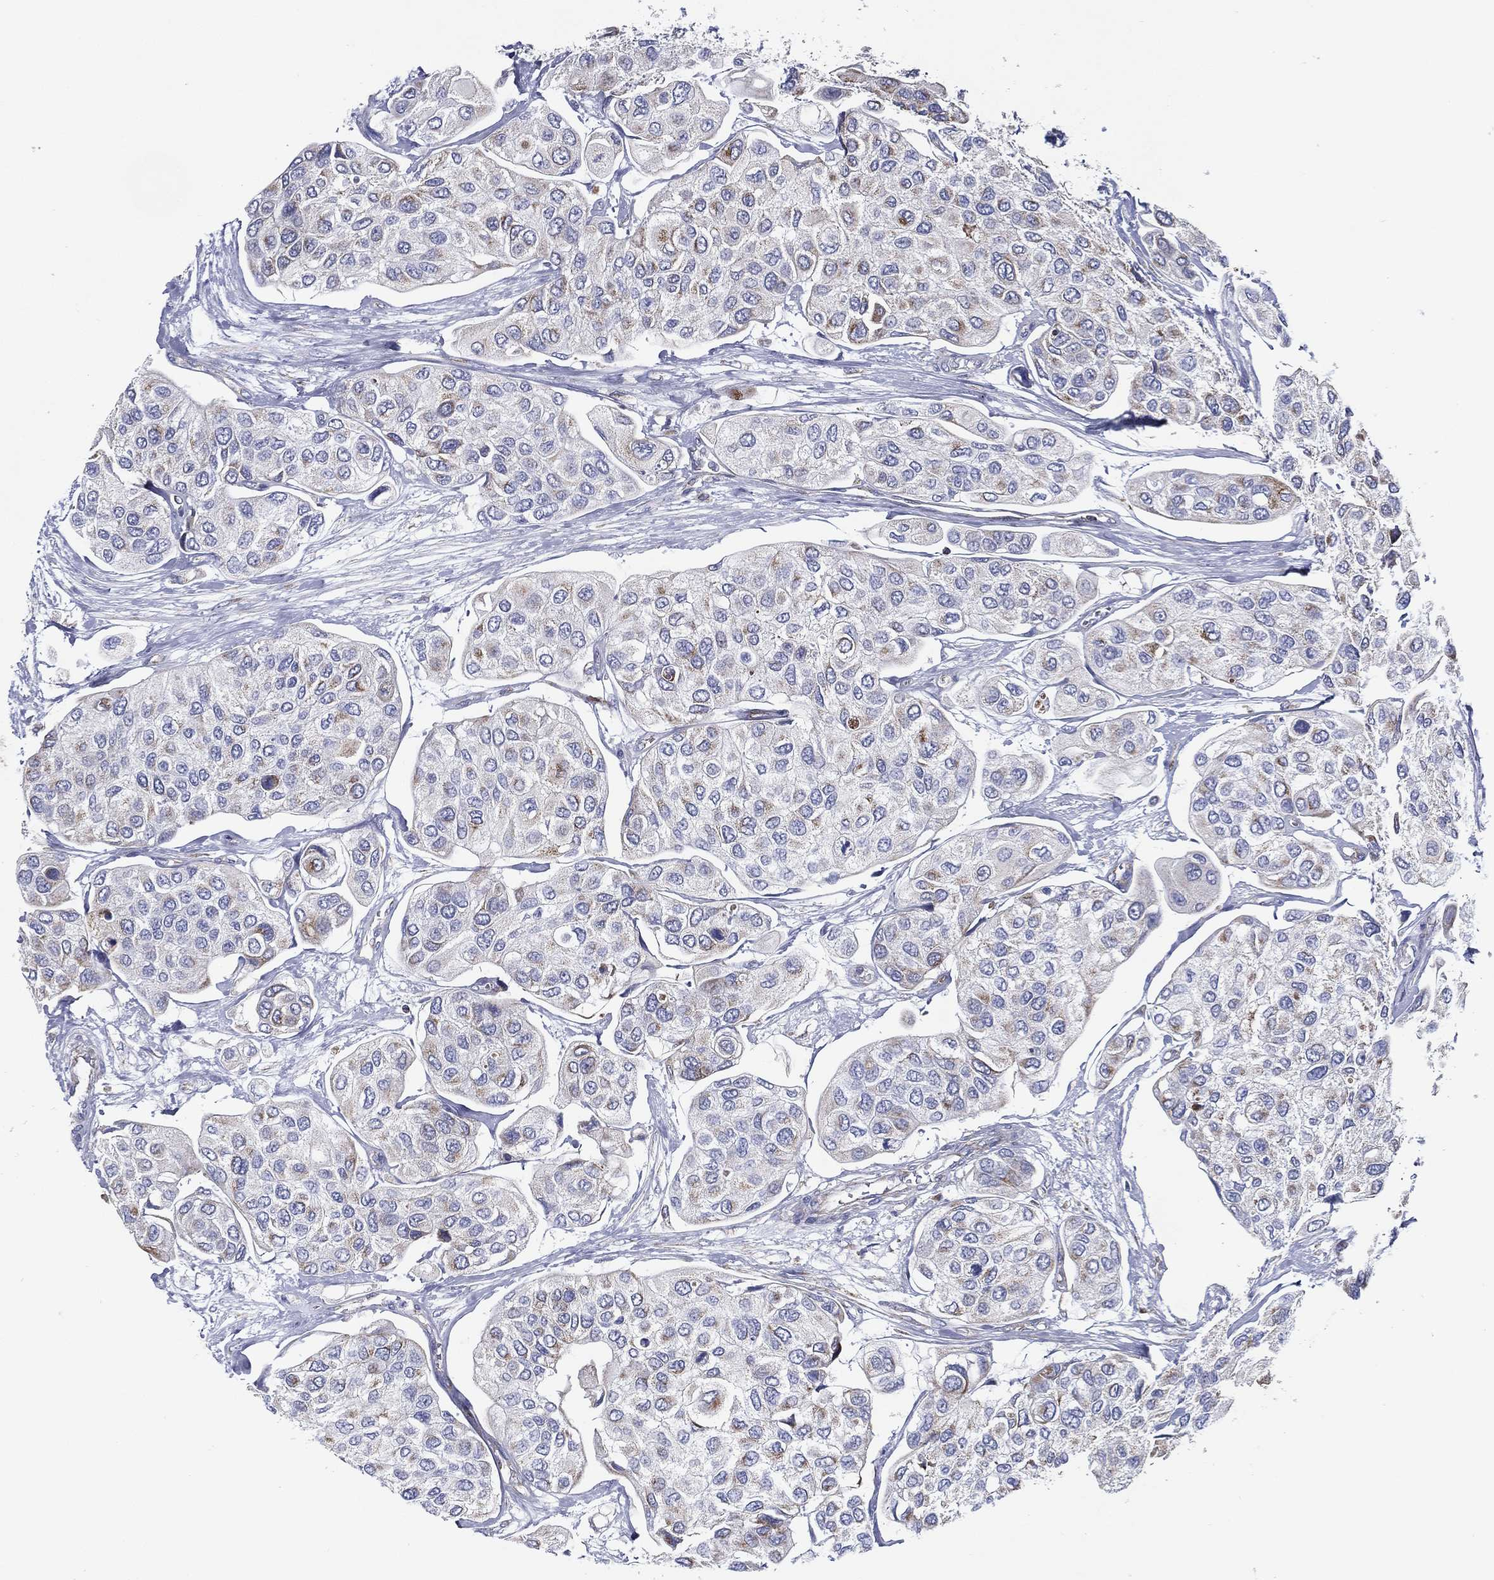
{"staining": {"intensity": "weak", "quantity": "<25%", "location": "cytoplasmic/membranous"}, "tissue": "urothelial cancer", "cell_type": "Tumor cells", "image_type": "cancer", "snomed": [{"axis": "morphology", "description": "Urothelial carcinoma, High grade"}, {"axis": "topography", "description": "Urinary bladder"}], "caption": "High magnification brightfield microscopy of urothelial carcinoma (high-grade) stained with DAB (brown) and counterstained with hematoxylin (blue): tumor cells show no significant expression.", "gene": "SFXN1", "patient": {"sex": "male", "age": 77}}